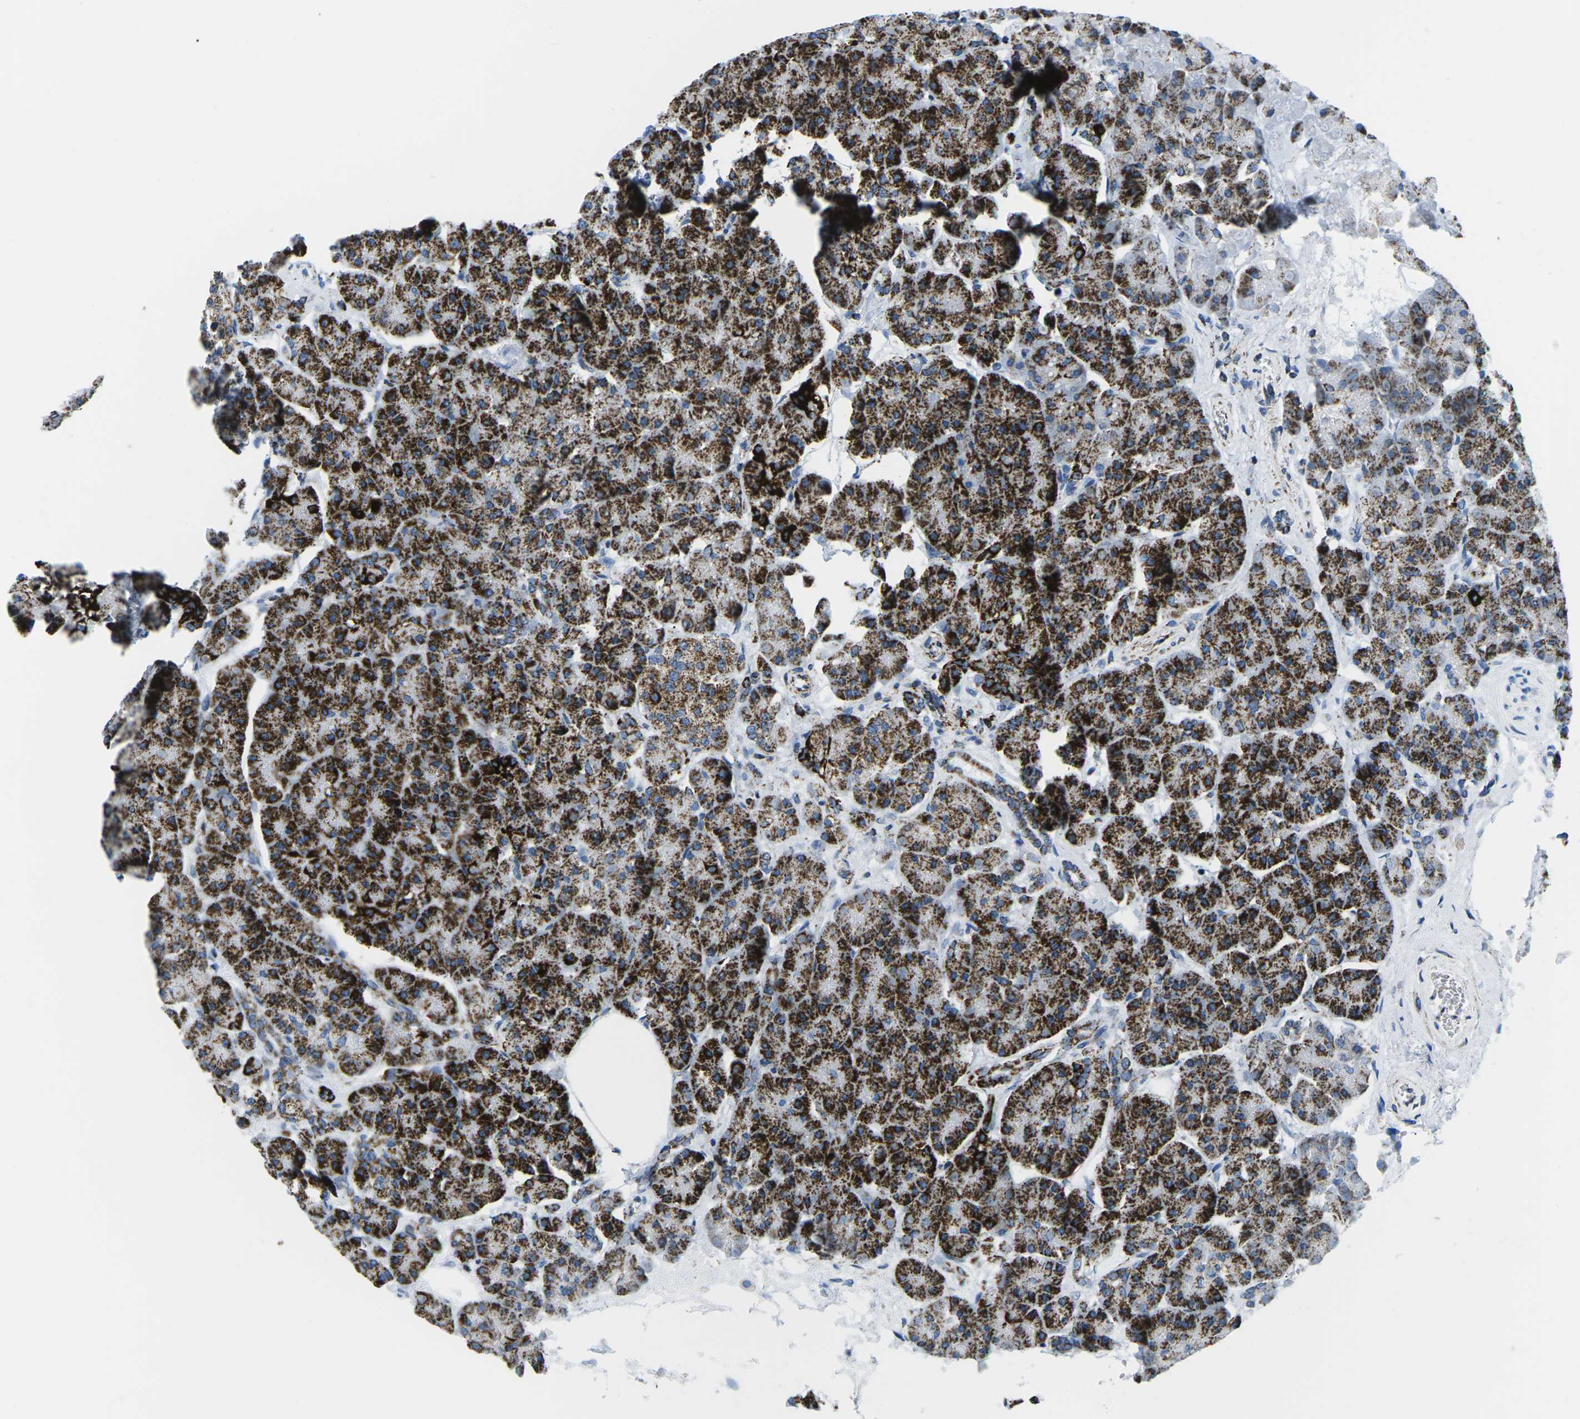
{"staining": {"intensity": "strong", "quantity": ">75%", "location": "cytoplasmic/membranous"}, "tissue": "pancreas", "cell_type": "Exocrine glandular cells", "image_type": "normal", "snomed": [{"axis": "morphology", "description": "Normal tissue, NOS"}, {"axis": "topography", "description": "Pancreas"}], "caption": "Protein expression analysis of normal human pancreas reveals strong cytoplasmic/membranous expression in approximately >75% of exocrine glandular cells.", "gene": "COX6C", "patient": {"sex": "female", "age": 70}}